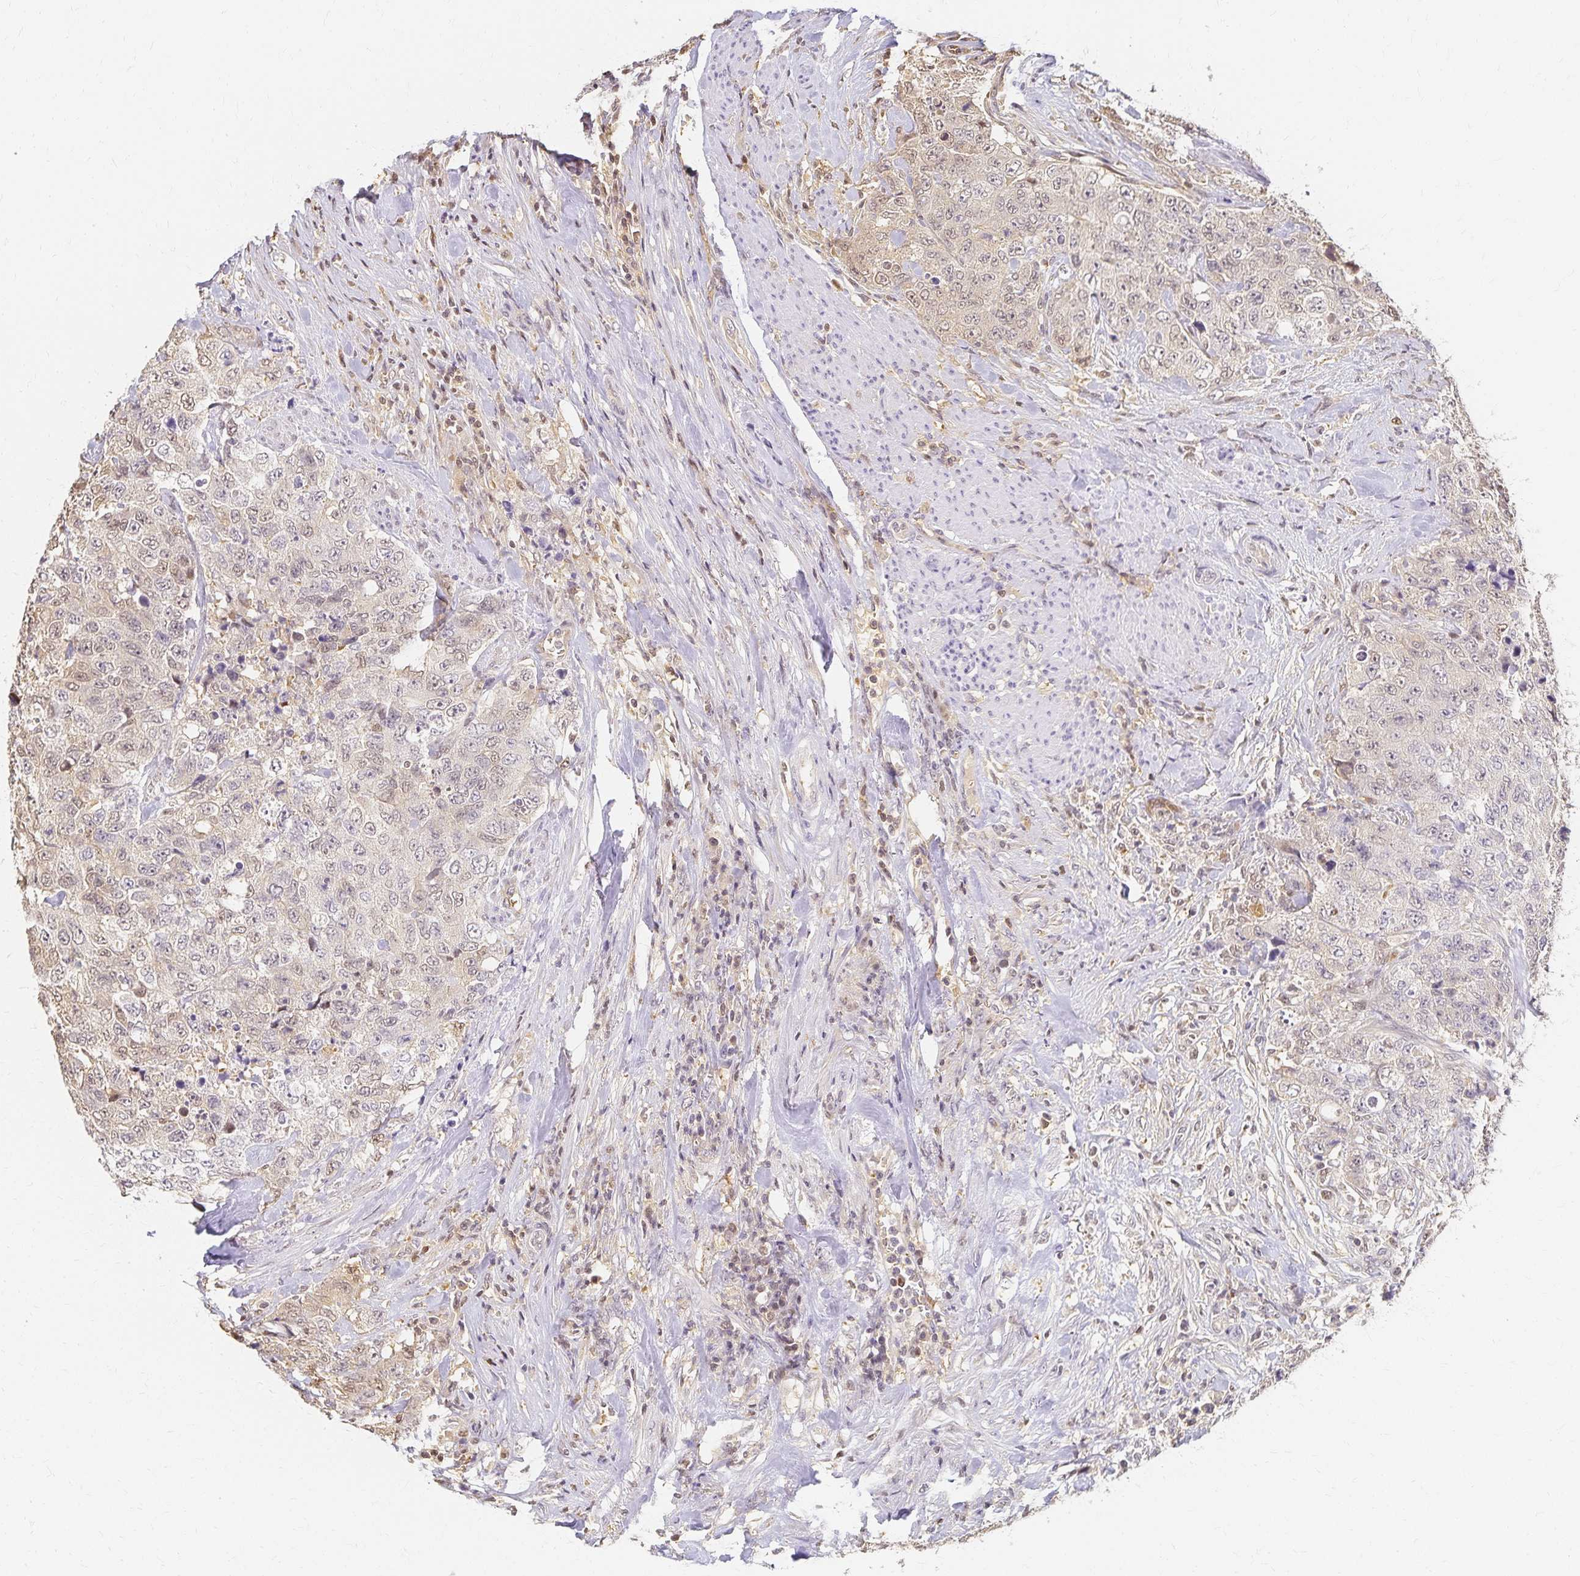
{"staining": {"intensity": "weak", "quantity": "<25%", "location": "cytoplasmic/membranous,nuclear"}, "tissue": "urothelial cancer", "cell_type": "Tumor cells", "image_type": "cancer", "snomed": [{"axis": "morphology", "description": "Urothelial carcinoma, High grade"}, {"axis": "topography", "description": "Urinary bladder"}], "caption": "Urothelial carcinoma (high-grade) stained for a protein using IHC demonstrates no positivity tumor cells.", "gene": "AZGP1", "patient": {"sex": "female", "age": 78}}